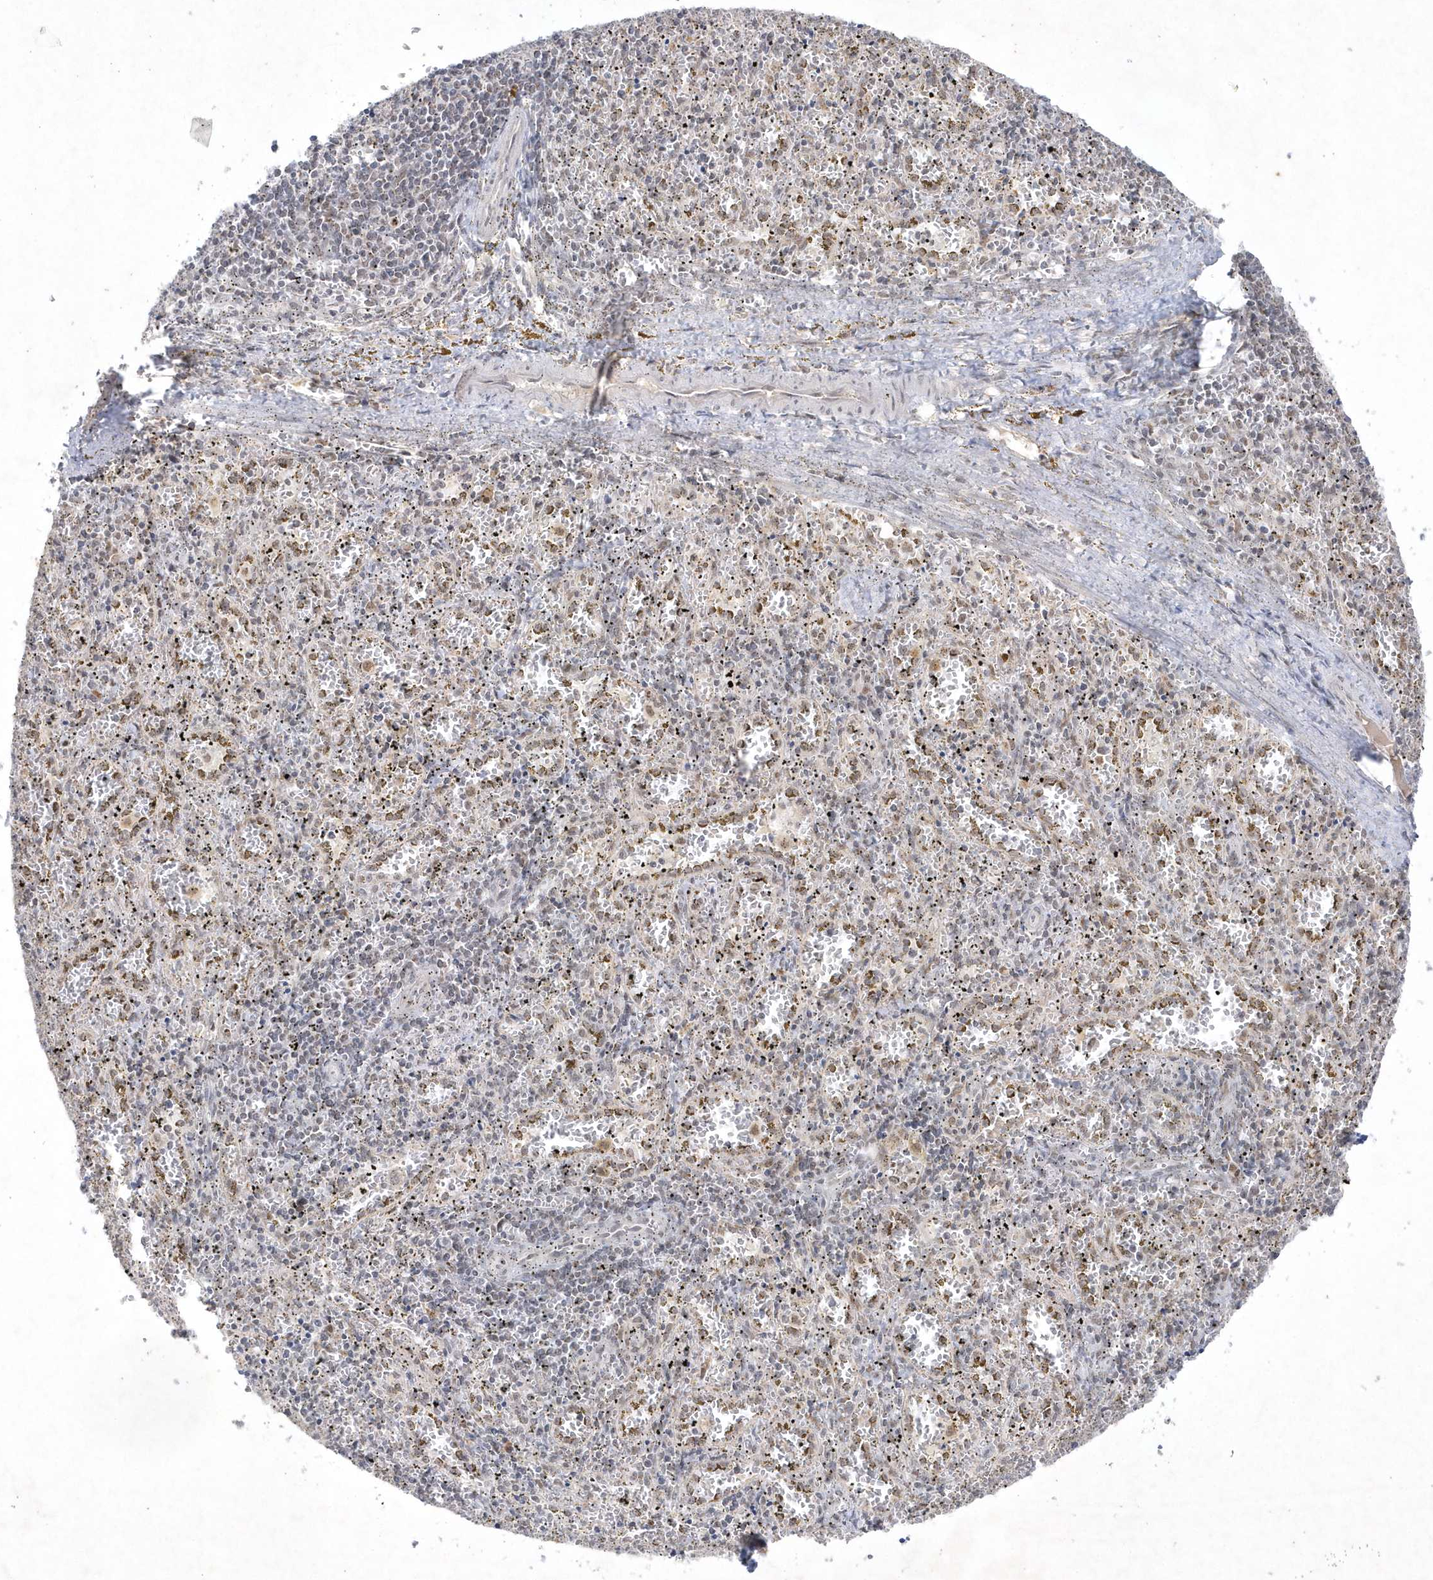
{"staining": {"intensity": "negative", "quantity": "none", "location": "none"}, "tissue": "spleen", "cell_type": "Cells in red pulp", "image_type": "normal", "snomed": [{"axis": "morphology", "description": "Normal tissue, NOS"}, {"axis": "topography", "description": "Spleen"}], "caption": "Immunohistochemistry photomicrograph of benign spleen stained for a protein (brown), which shows no expression in cells in red pulp. (Stains: DAB (3,3'-diaminobenzidine) IHC with hematoxylin counter stain, Microscopy: brightfield microscopy at high magnification).", "gene": "CPSF3", "patient": {"sex": "male", "age": 11}}